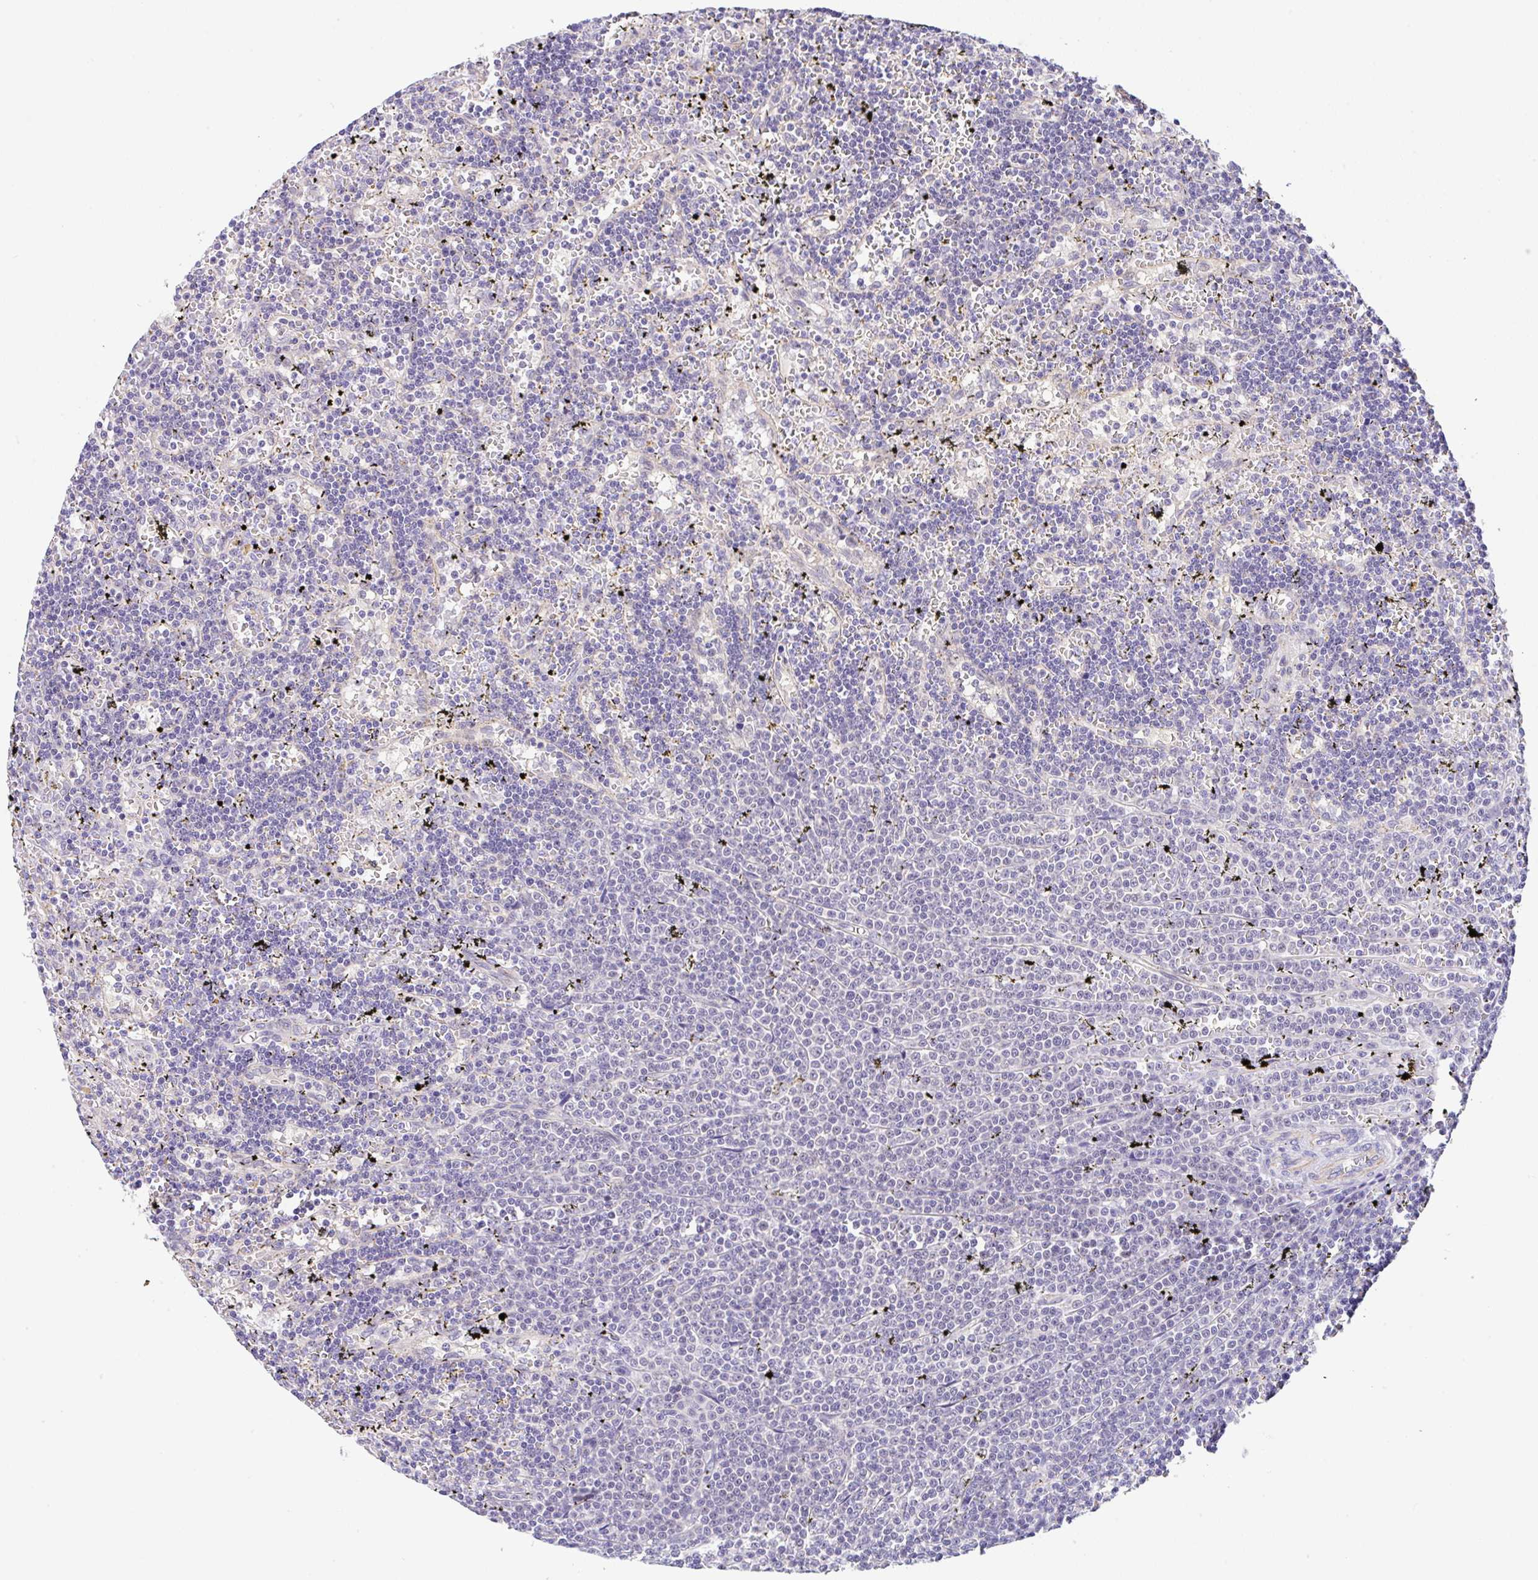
{"staining": {"intensity": "negative", "quantity": "none", "location": "none"}, "tissue": "lymphoma", "cell_type": "Tumor cells", "image_type": "cancer", "snomed": [{"axis": "morphology", "description": "Malignant lymphoma, non-Hodgkin's type, Low grade"}, {"axis": "topography", "description": "Spleen"}], "caption": "This photomicrograph is of malignant lymphoma, non-Hodgkin's type (low-grade) stained with immunohistochemistry to label a protein in brown with the nuclei are counter-stained blue. There is no positivity in tumor cells.", "gene": "CGNL1", "patient": {"sex": "male", "age": 60}}